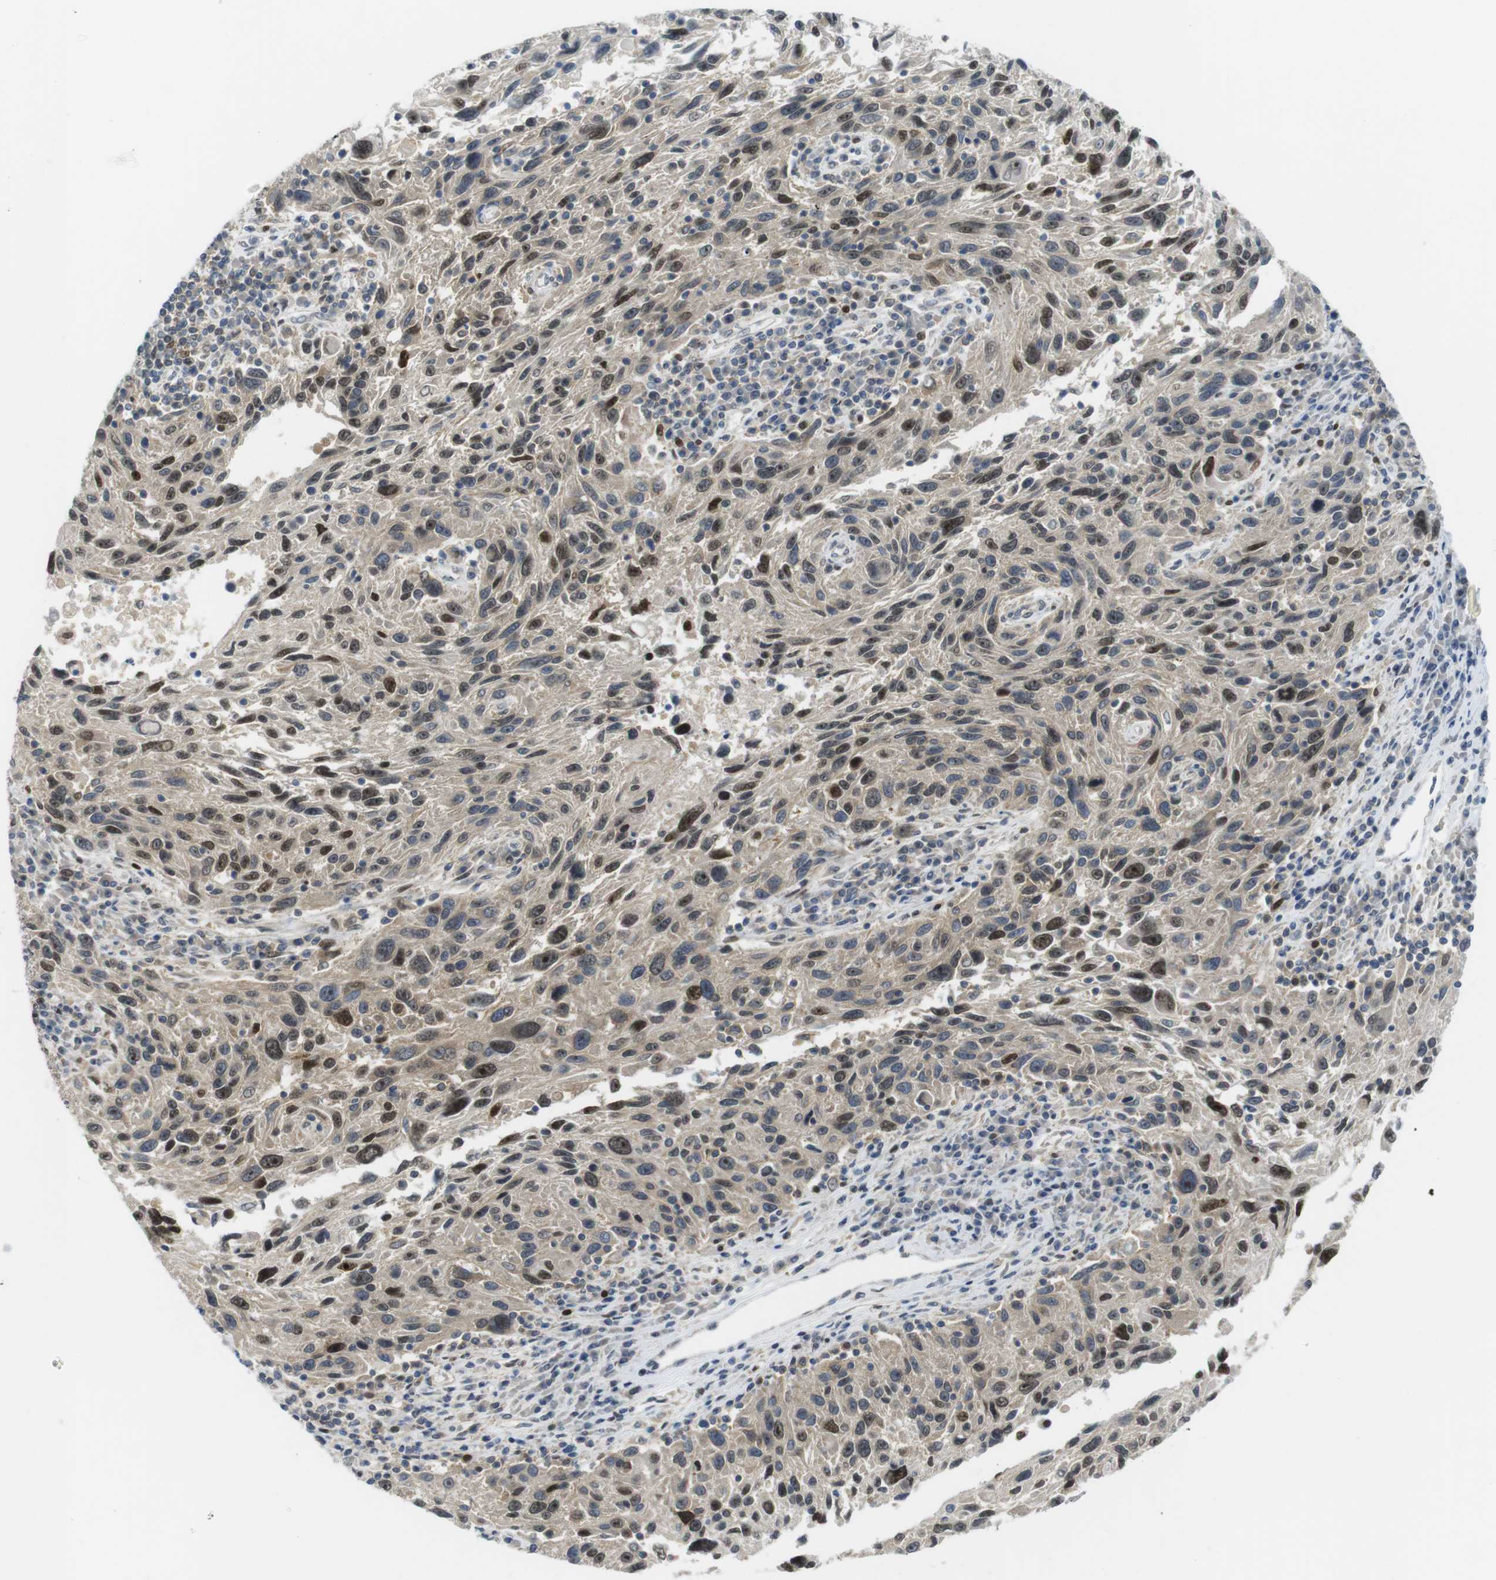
{"staining": {"intensity": "strong", "quantity": "<25%", "location": "nuclear"}, "tissue": "melanoma", "cell_type": "Tumor cells", "image_type": "cancer", "snomed": [{"axis": "morphology", "description": "Malignant melanoma, NOS"}, {"axis": "topography", "description": "Skin"}], "caption": "Malignant melanoma stained for a protein displays strong nuclear positivity in tumor cells.", "gene": "RCC1", "patient": {"sex": "male", "age": 53}}